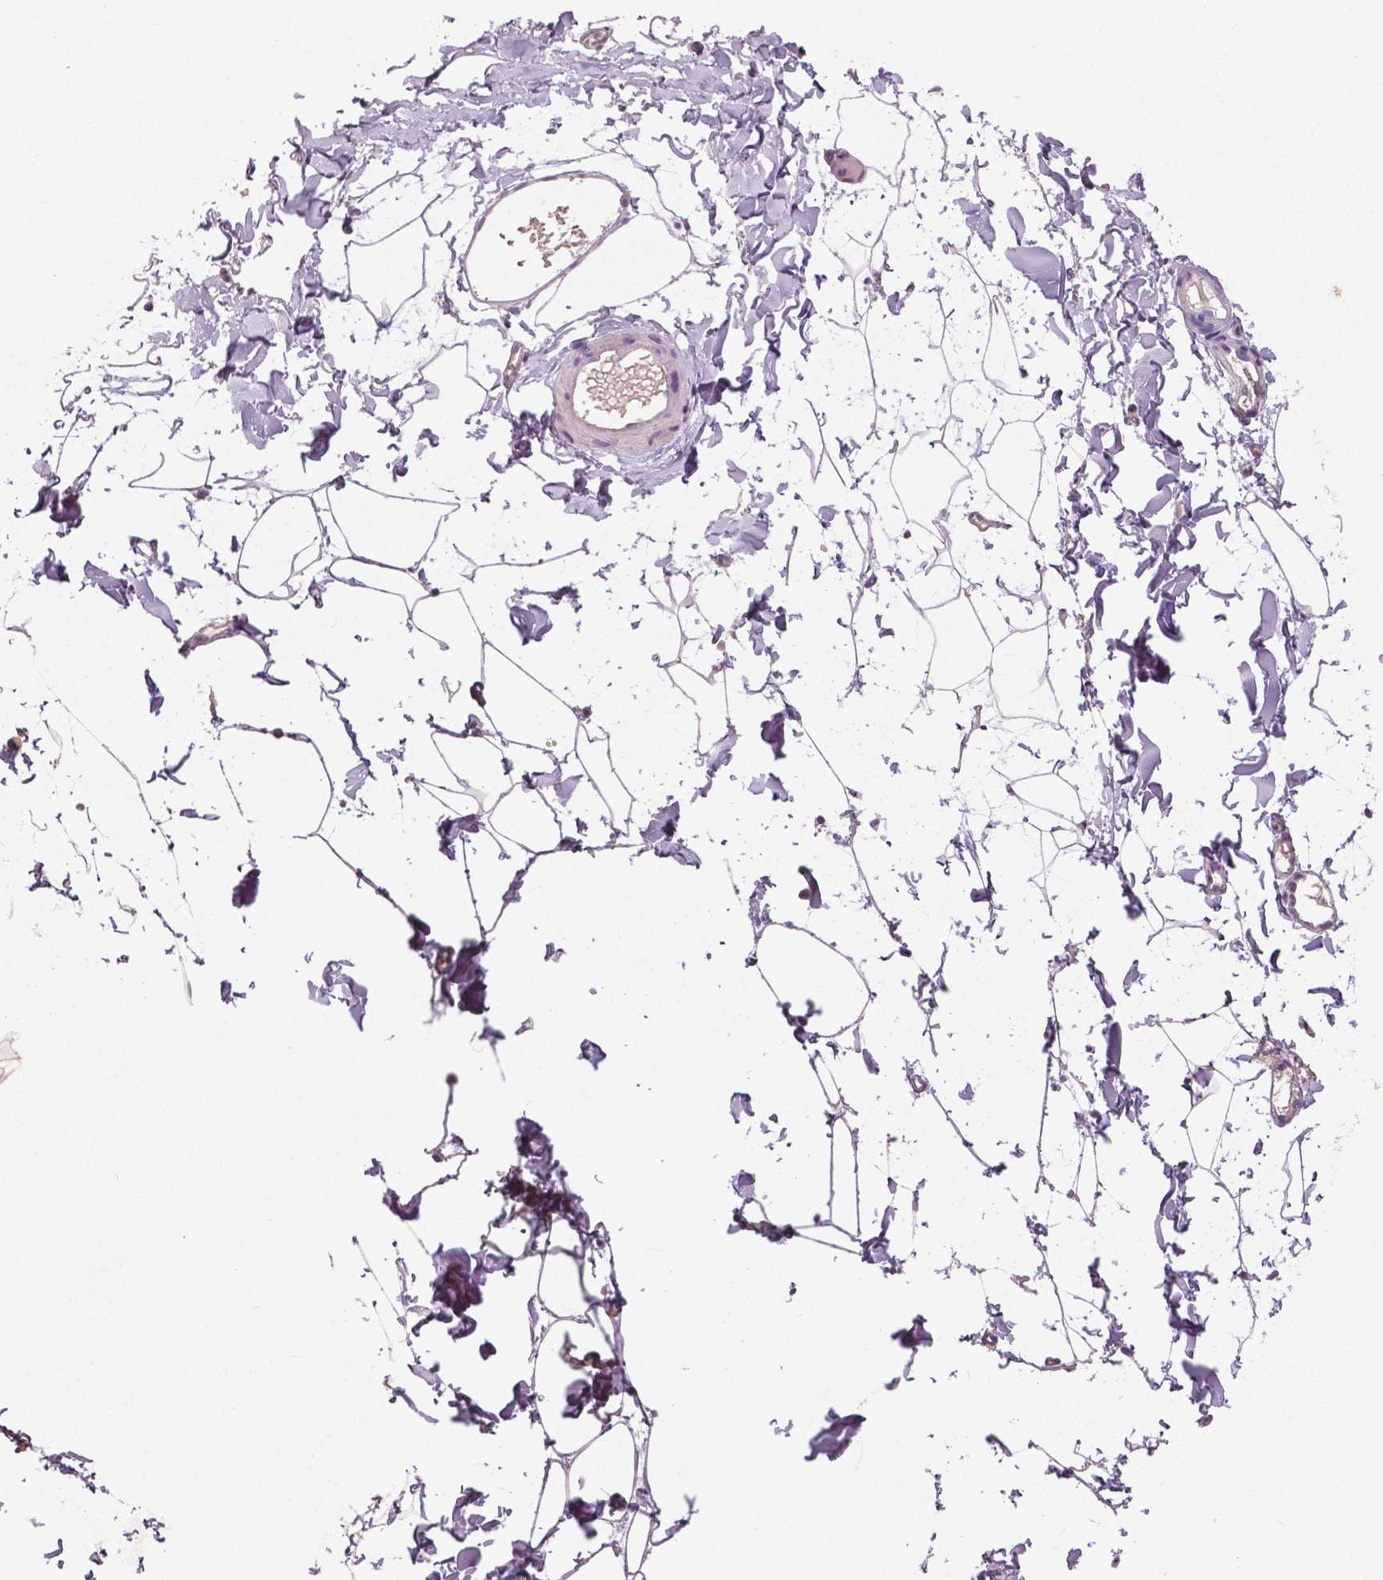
{"staining": {"intensity": "negative", "quantity": "none", "location": "none"}, "tissue": "adipose tissue", "cell_type": "Adipocytes", "image_type": "normal", "snomed": [{"axis": "morphology", "description": "Normal tissue, NOS"}, {"axis": "topography", "description": "Gallbladder"}, {"axis": "topography", "description": "Peripheral nerve tissue"}], "caption": "High magnification brightfield microscopy of normal adipose tissue stained with DAB (brown) and counterstained with hematoxylin (blue): adipocytes show no significant staining. (DAB (3,3'-diaminobenzidine) IHC with hematoxylin counter stain).", "gene": "NECAB1", "patient": {"sex": "female", "age": 45}}